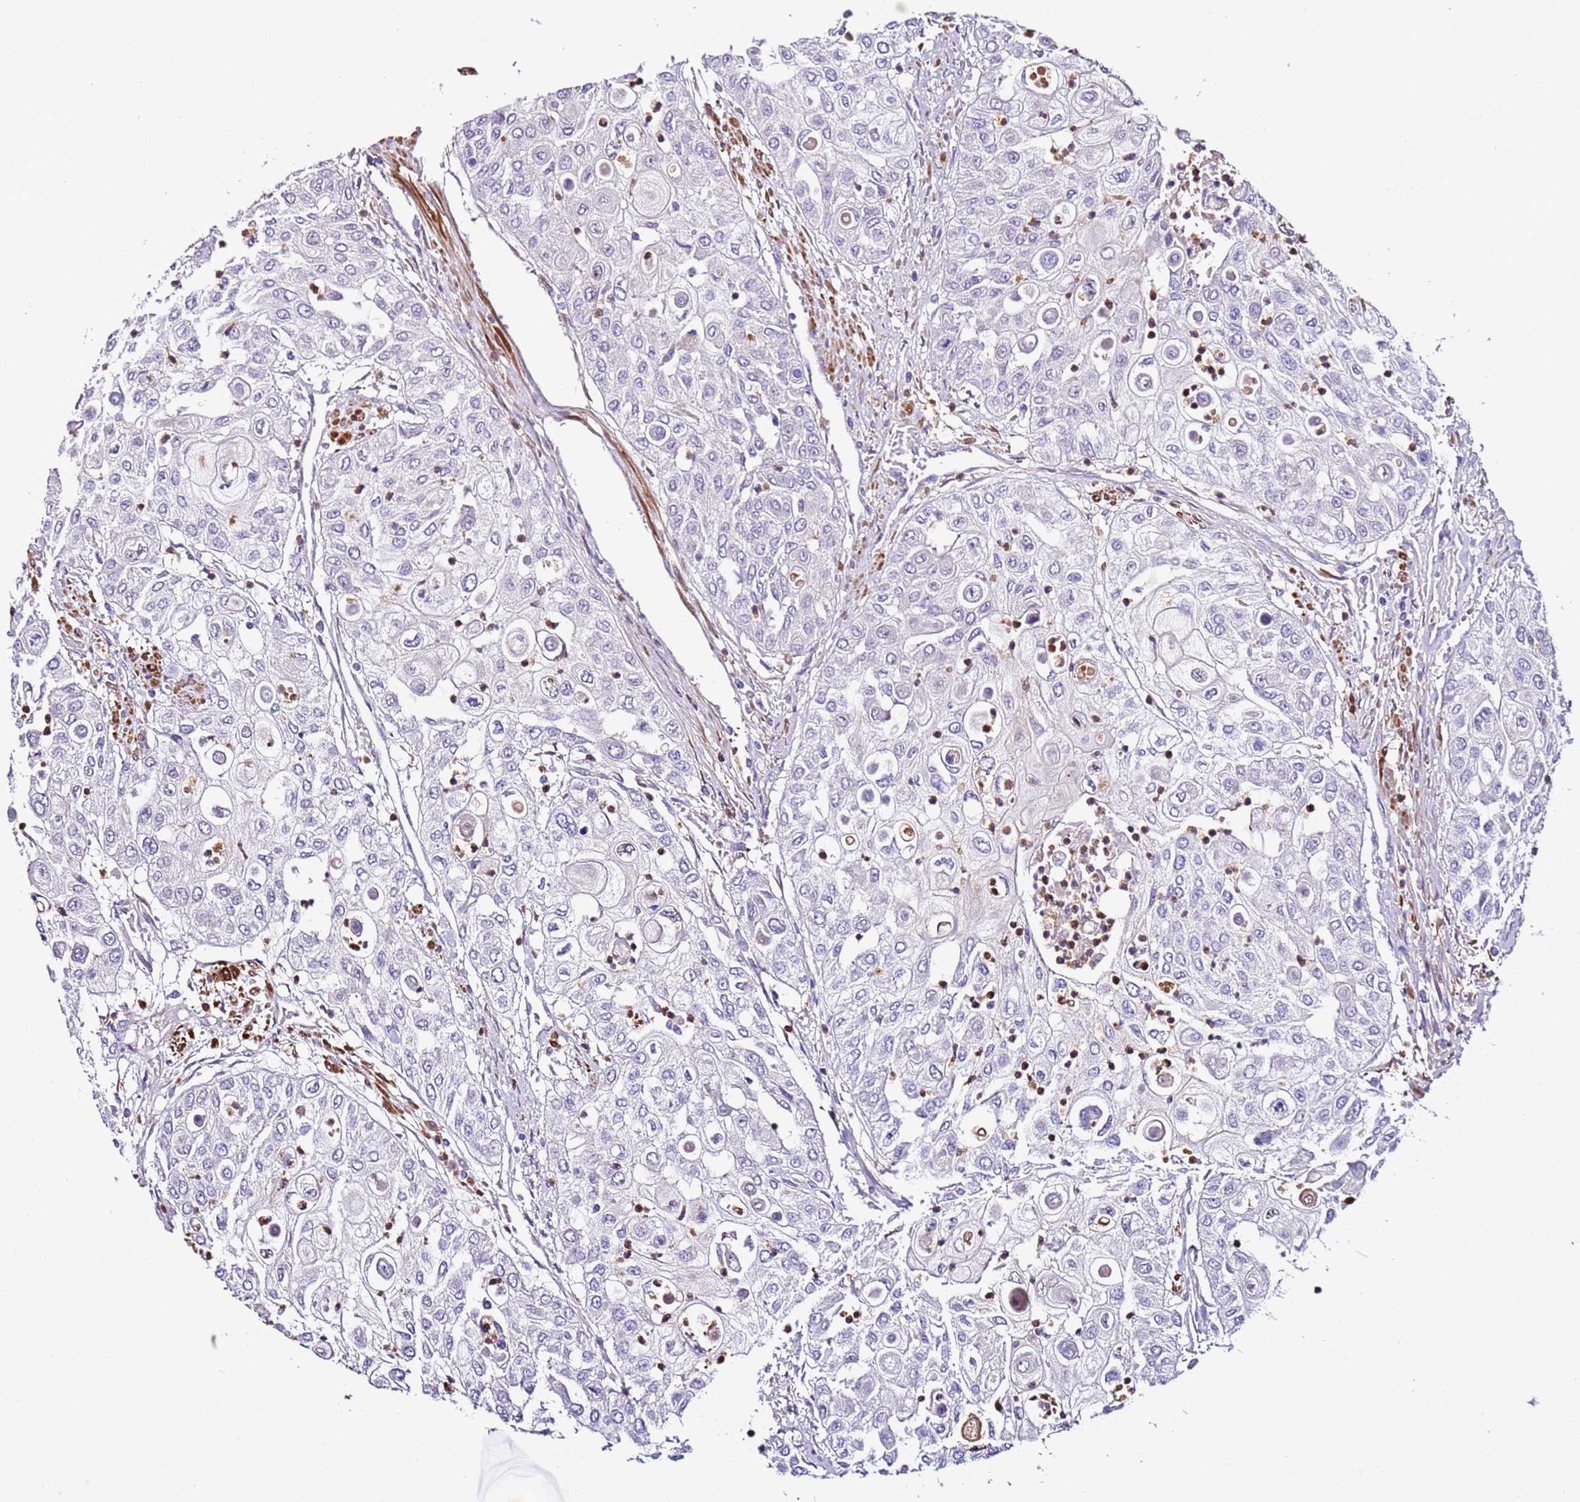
{"staining": {"intensity": "negative", "quantity": "none", "location": "none"}, "tissue": "urothelial cancer", "cell_type": "Tumor cells", "image_type": "cancer", "snomed": [{"axis": "morphology", "description": "Urothelial carcinoma, High grade"}, {"axis": "topography", "description": "Urinary bladder"}], "caption": "Image shows no protein positivity in tumor cells of urothelial cancer tissue.", "gene": "FAM174C", "patient": {"sex": "female", "age": 79}}